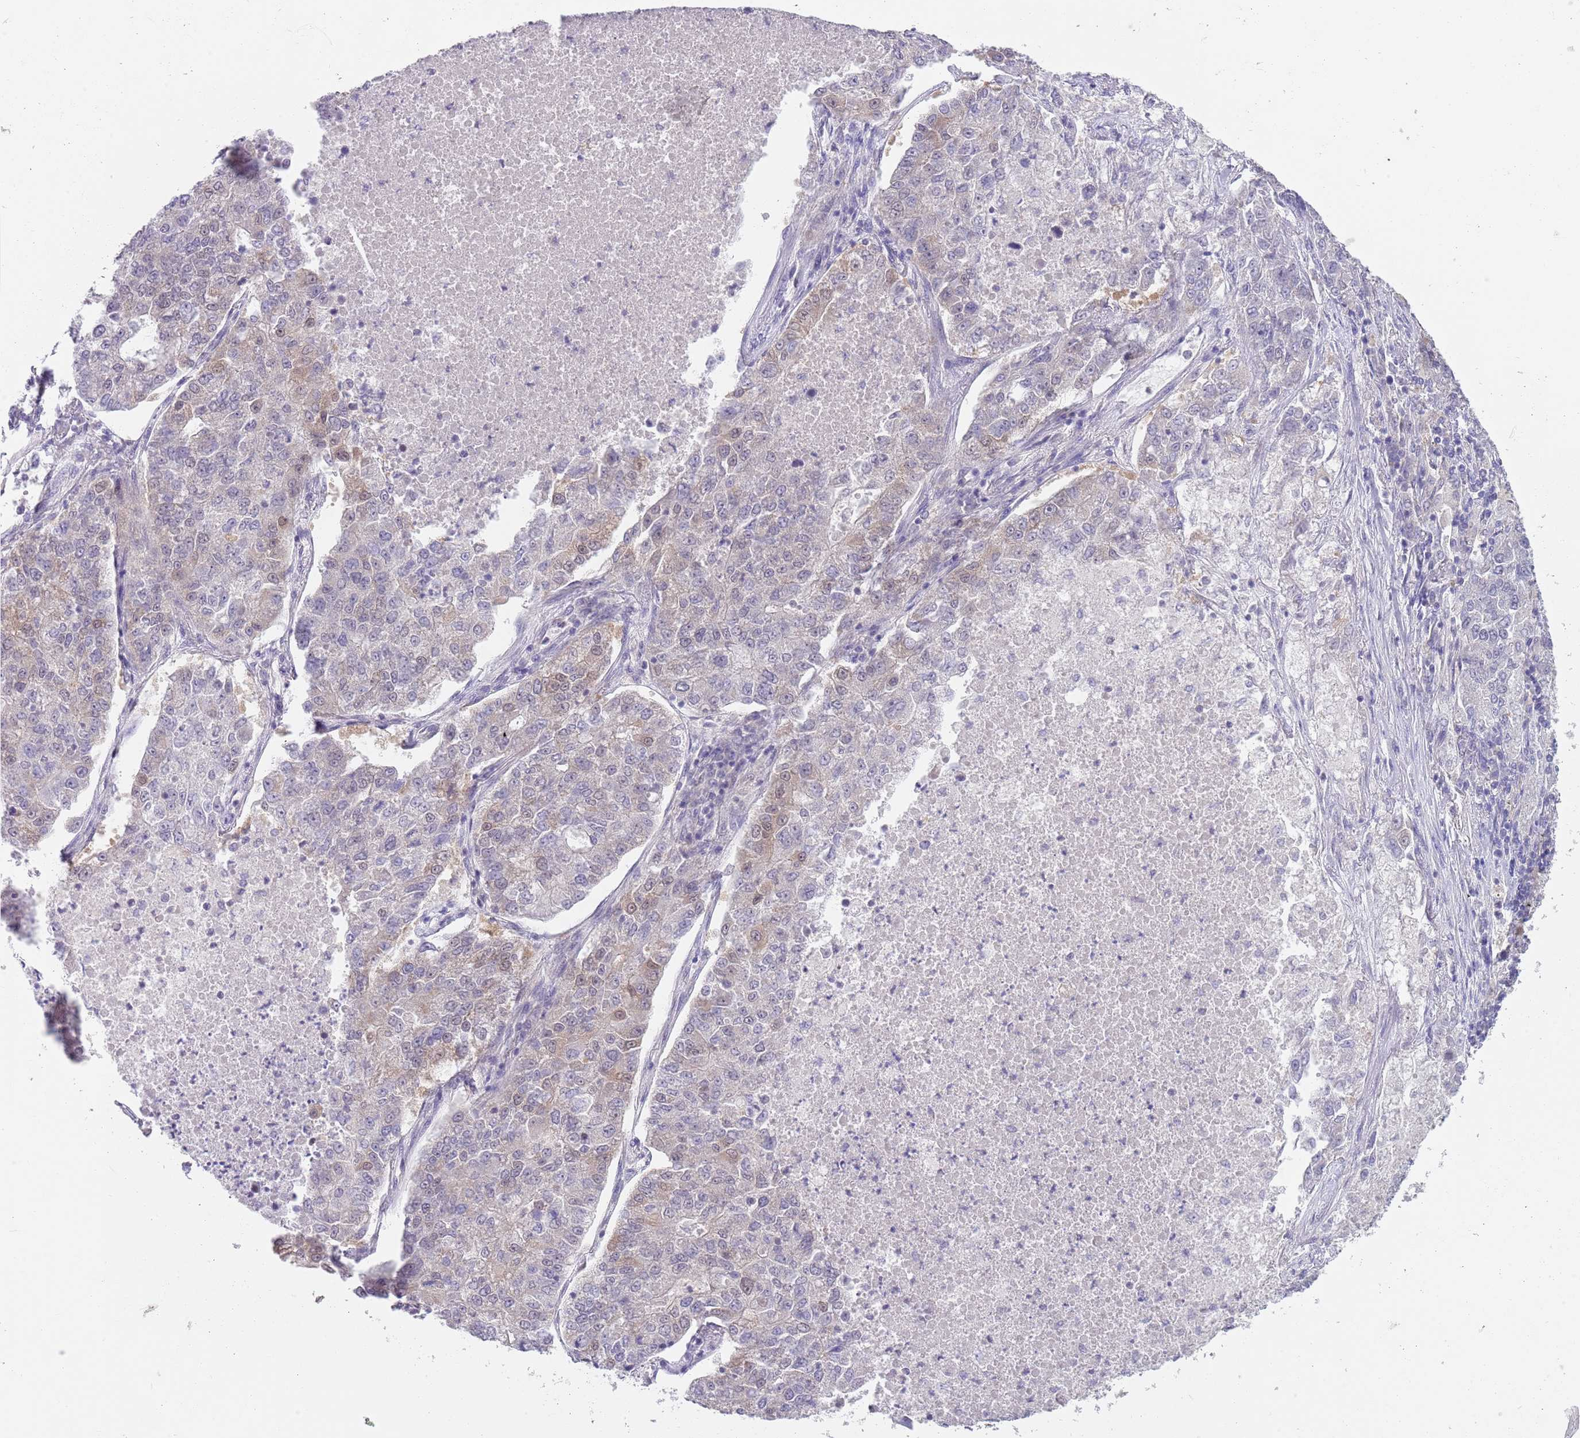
{"staining": {"intensity": "weak", "quantity": "<25%", "location": "nuclear"}, "tissue": "lung cancer", "cell_type": "Tumor cells", "image_type": "cancer", "snomed": [{"axis": "morphology", "description": "Adenocarcinoma, NOS"}, {"axis": "topography", "description": "Lung"}], "caption": "There is no significant positivity in tumor cells of adenocarcinoma (lung).", "gene": "SEPHS2", "patient": {"sex": "male", "age": 49}}